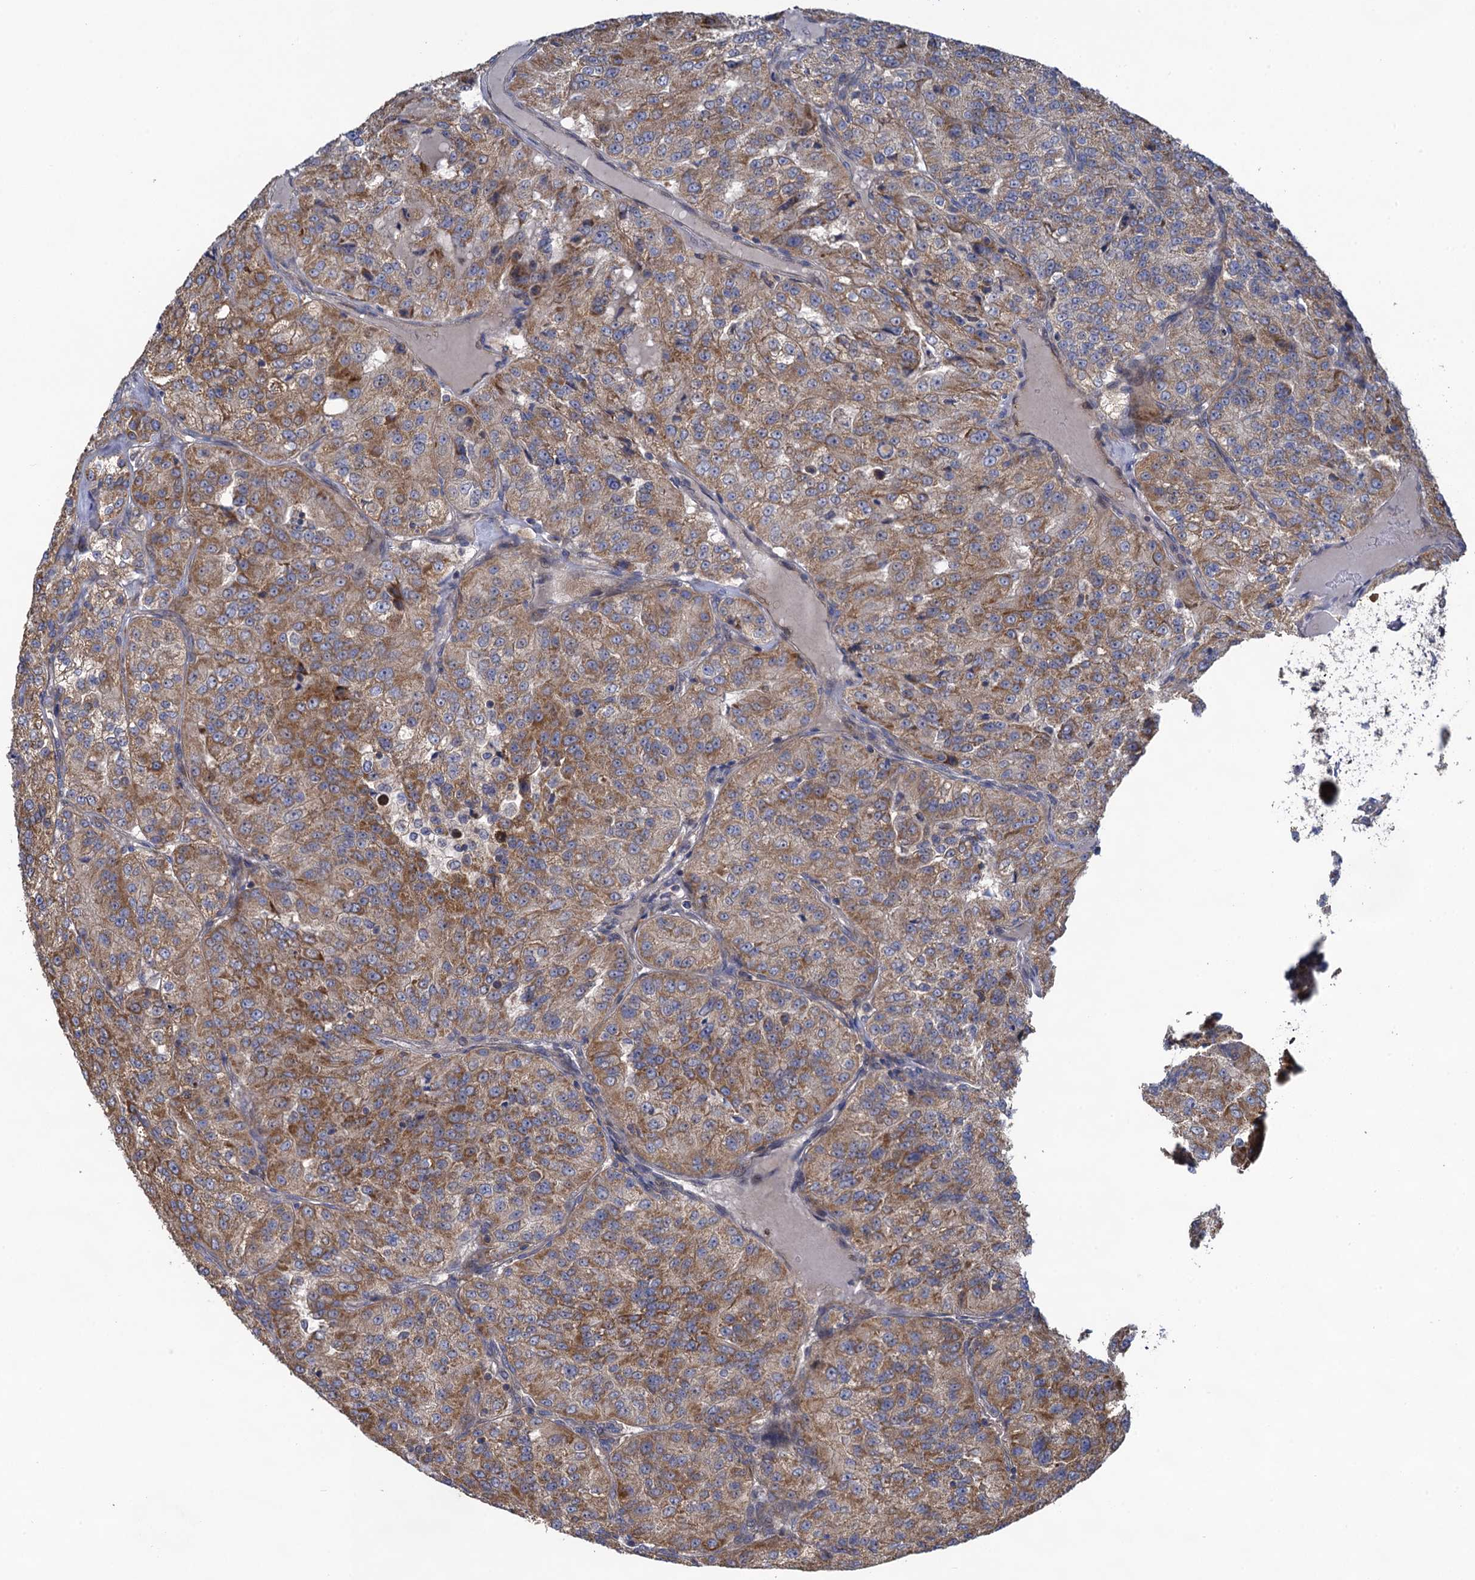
{"staining": {"intensity": "moderate", "quantity": "25%-75%", "location": "cytoplasmic/membranous"}, "tissue": "renal cancer", "cell_type": "Tumor cells", "image_type": "cancer", "snomed": [{"axis": "morphology", "description": "Adenocarcinoma, NOS"}, {"axis": "topography", "description": "Kidney"}], "caption": "Renal adenocarcinoma stained with a protein marker exhibits moderate staining in tumor cells.", "gene": "WDR88", "patient": {"sex": "female", "age": 63}}